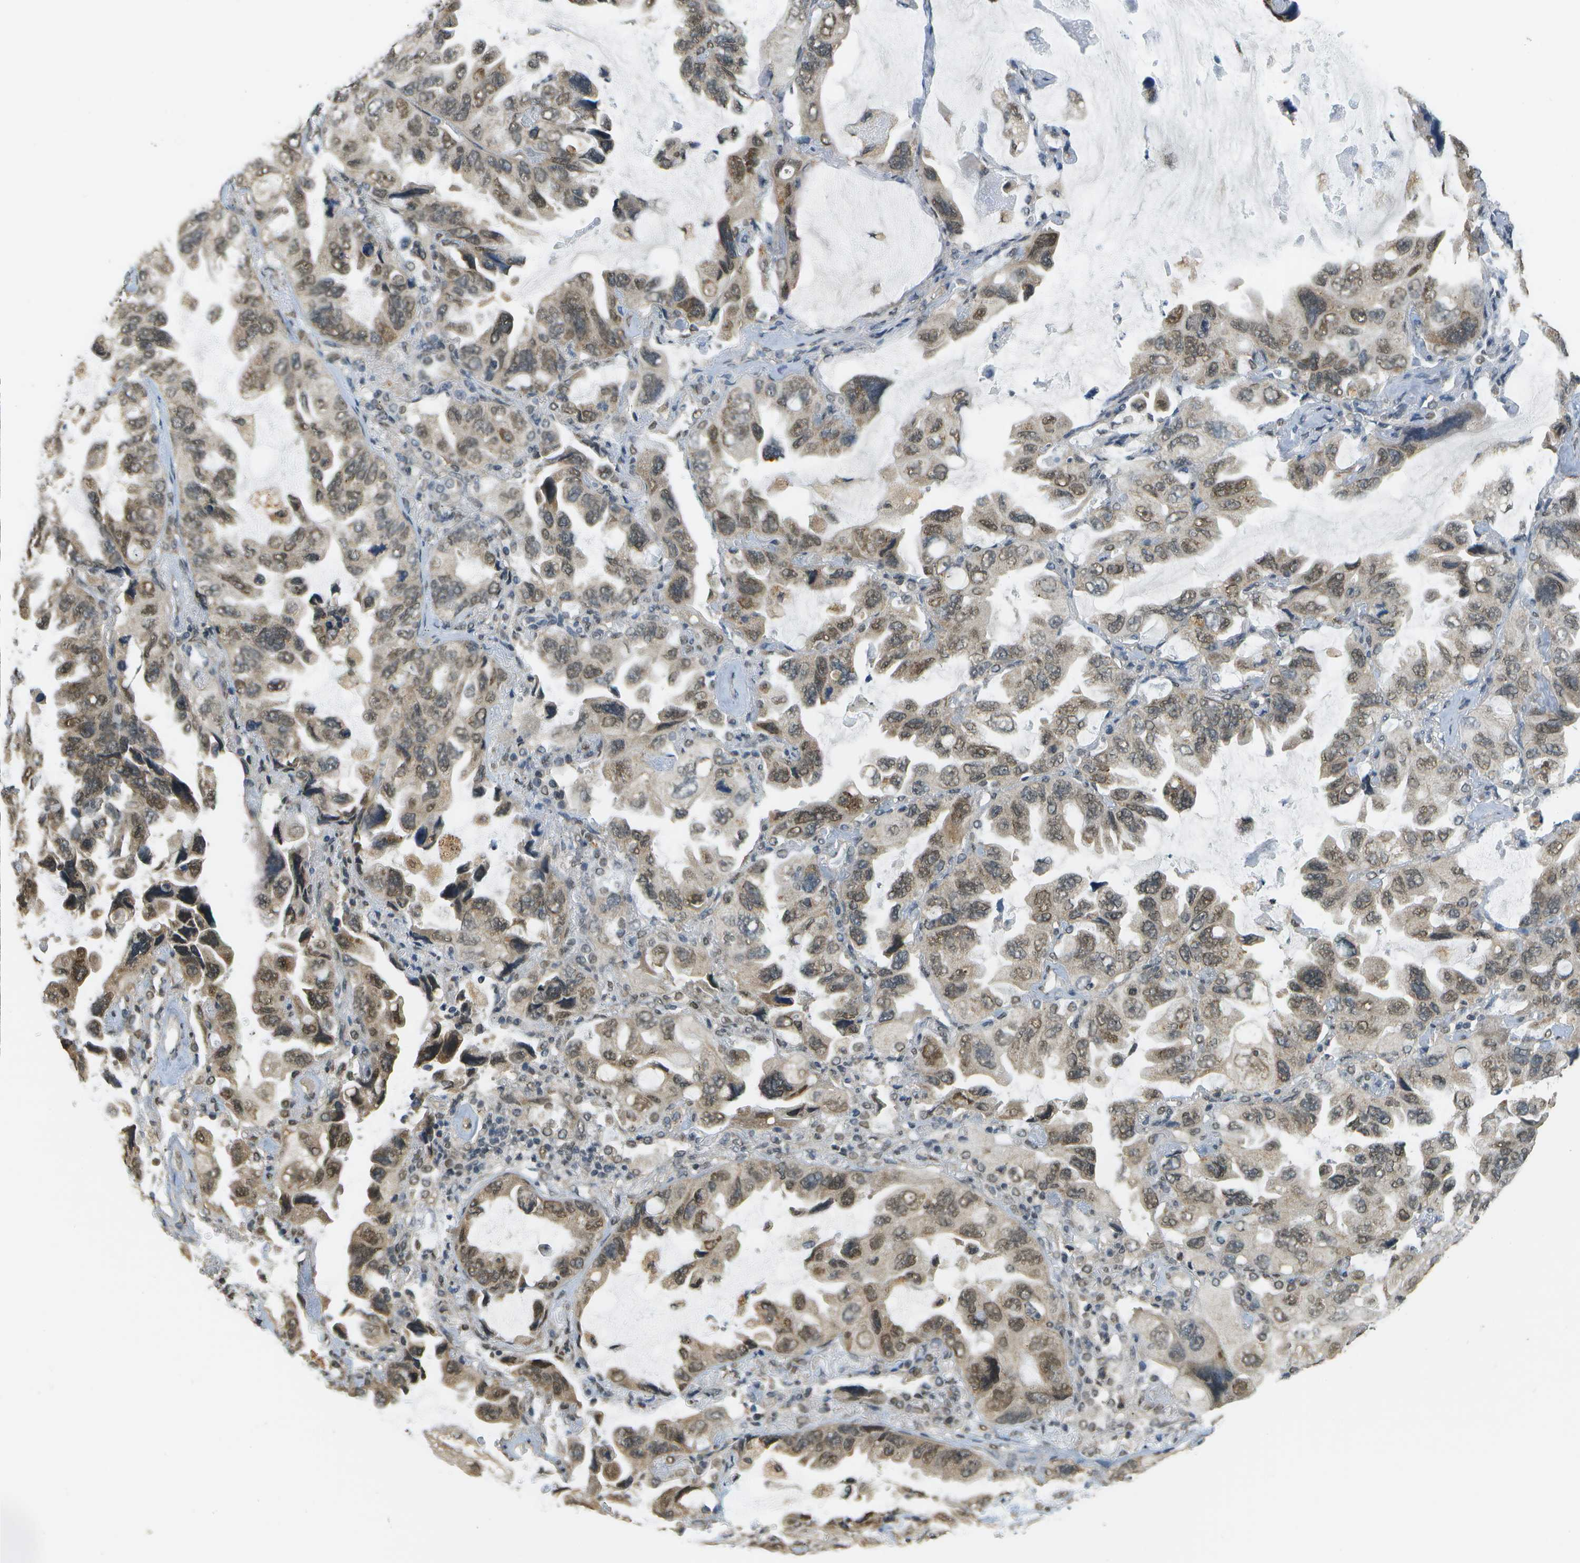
{"staining": {"intensity": "weak", "quantity": ">75%", "location": "cytoplasmic/membranous,nuclear"}, "tissue": "lung cancer", "cell_type": "Tumor cells", "image_type": "cancer", "snomed": [{"axis": "morphology", "description": "Squamous cell carcinoma, NOS"}, {"axis": "topography", "description": "Lung"}], "caption": "Immunohistochemical staining of squamous cell carcinoma (lung) reveals low levels of weak cytoplasmic/membranous and nuclear positivity in approximately >75% of tumor cells.", "gene": "ABL2", "patient": {"sex": "female", "age": 73}}